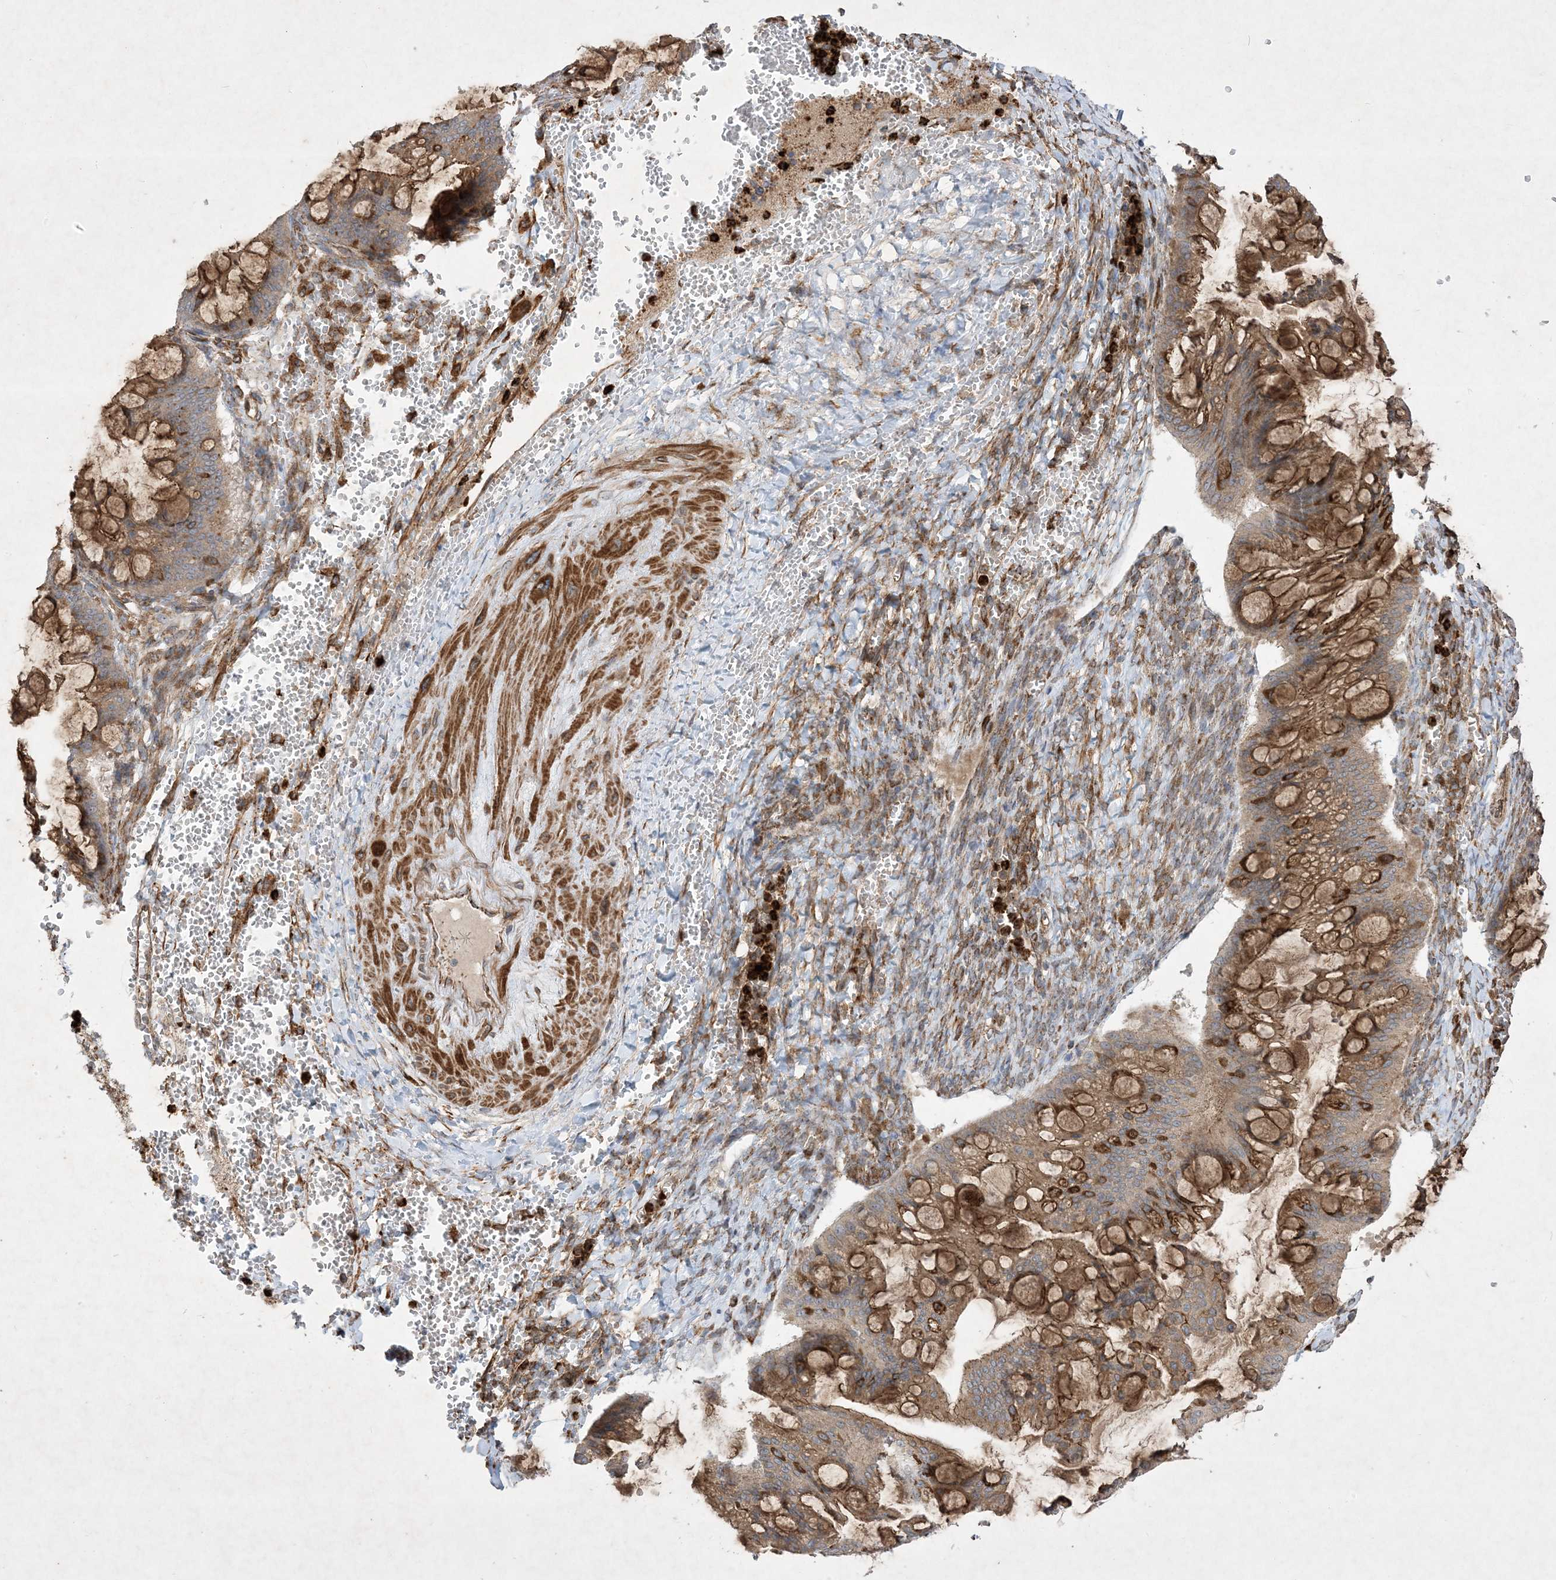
{"staining": {"intensity": "moderate", "quantity": ">75%", "location": "cytoplasmic/membranous"}, "tissue": "ovarian cancer", "cell_type": "Tumor cells", "image_type": "cancer", "snomed": [{"axis": "morphology", "description": "Cystadenocarcinoma, mucinous, NOS"}, {"axis": "topography", "description": "Ovary"}], "caption": "Immunohistochemistry (IHC) staining of ovarian cancer (mucinous cystadenocarcinoma), which reveals medium levels of moderate cytoplasmic/membranous positivity in about >75% of tumor cells indicating moderate cytoplasmic/membranous protein expression. The staining was performed using DAB (brown) for protein detection and nuclei were counterstained in hematoxylin (blue).", "gene": "OTOP1", "patient": {"sex": "female", "age": 73}}